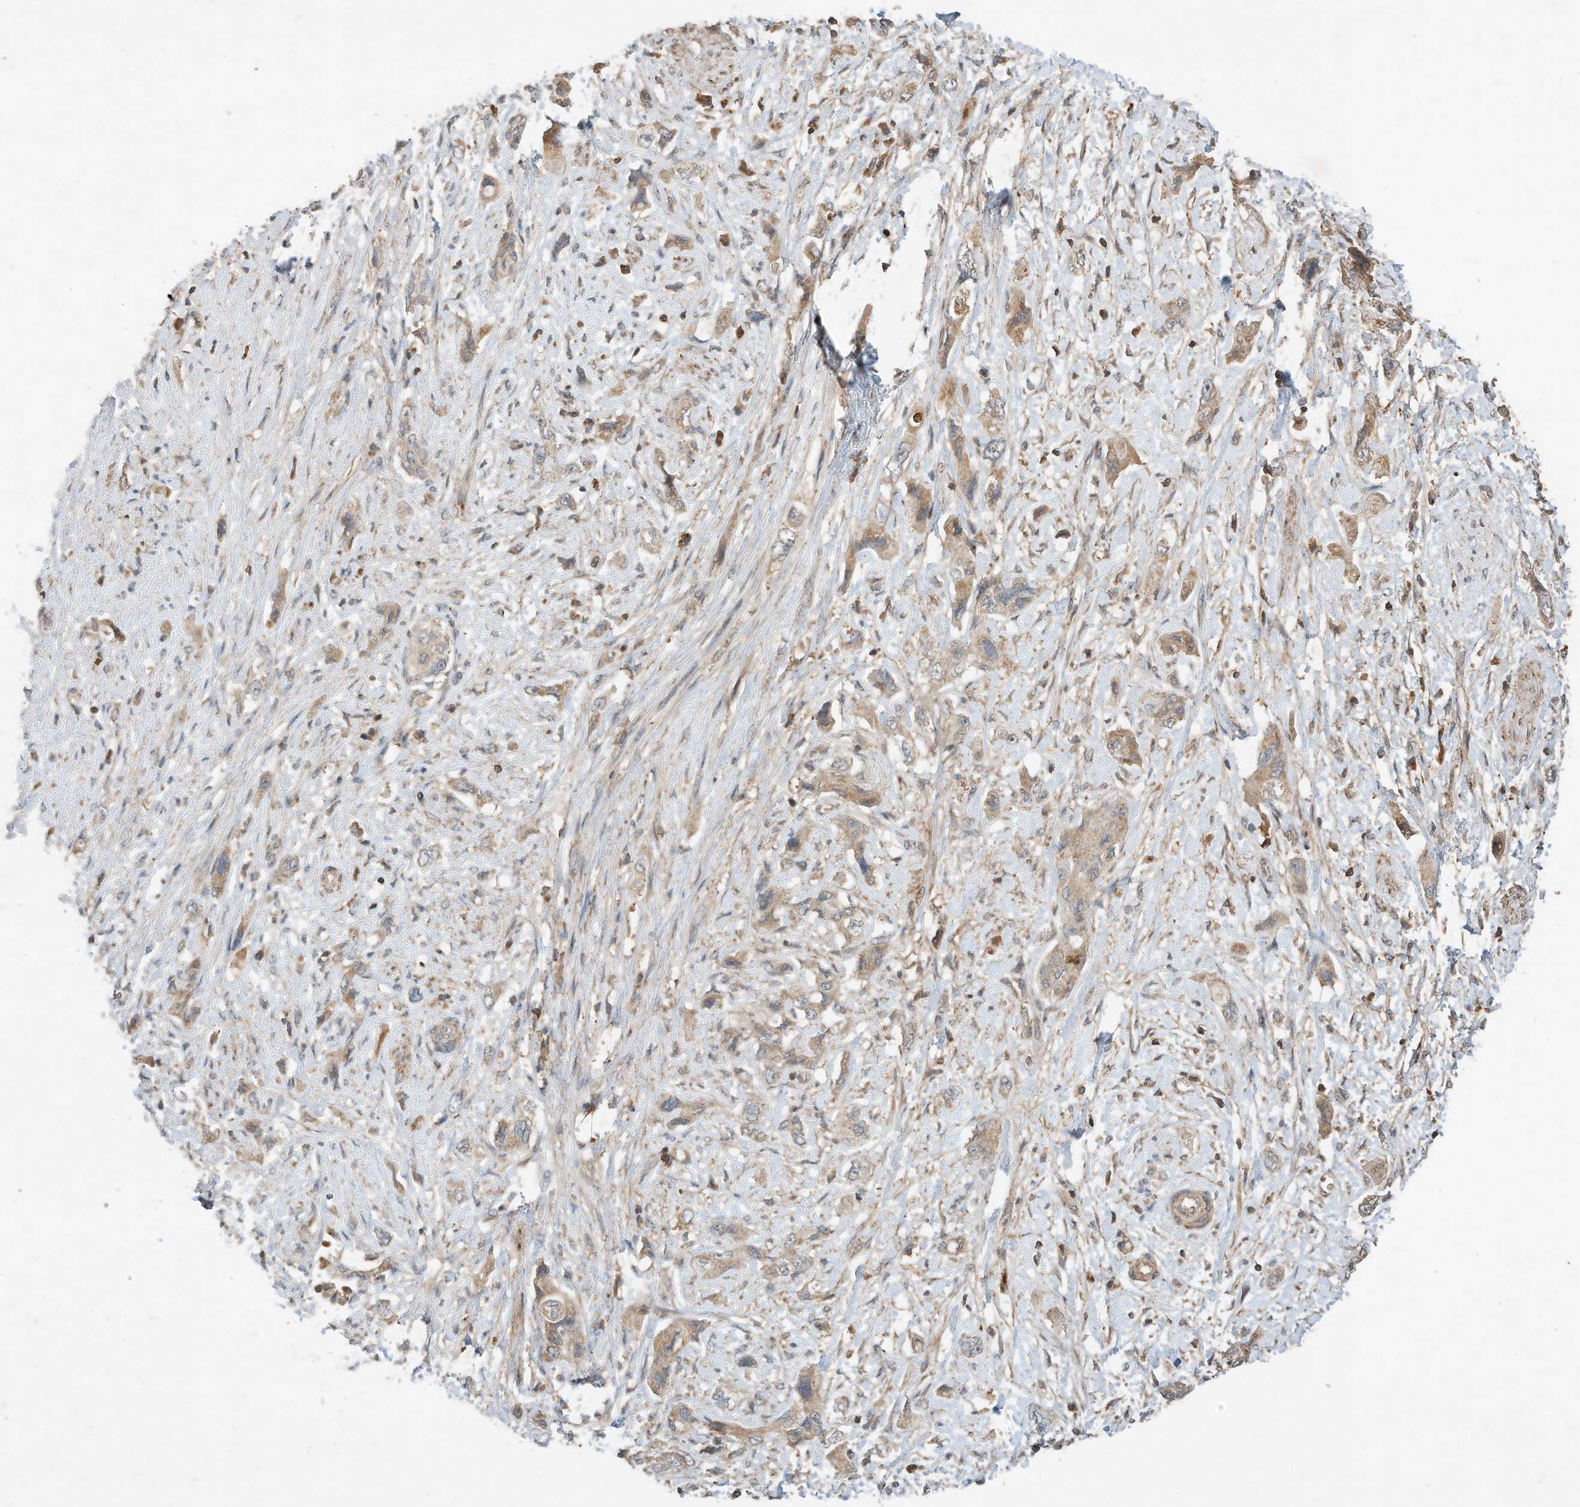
{"staining": {"intensity": "weak", "quantity": ">75%", "location": "cytoplasmic/membranous"}, "tissue": "pancreatic cancer", "cell_type": "Tumor cells", "image_type": "cancer", "snomed": [{"axis": "morphology", "description": "Adenocarcinoma, NOS"}, {"axis": "topography", "description": "Pancreas"}], "caption": "The photomicrograph reveals a brown stain indicating the presence of a protein in the cytoplasmic/membranous of tumor cells in pancreatic cancer (adenocarcinoma).", "gene": "CPAMD8", "patient": {"sex": "female", "age": 73}}